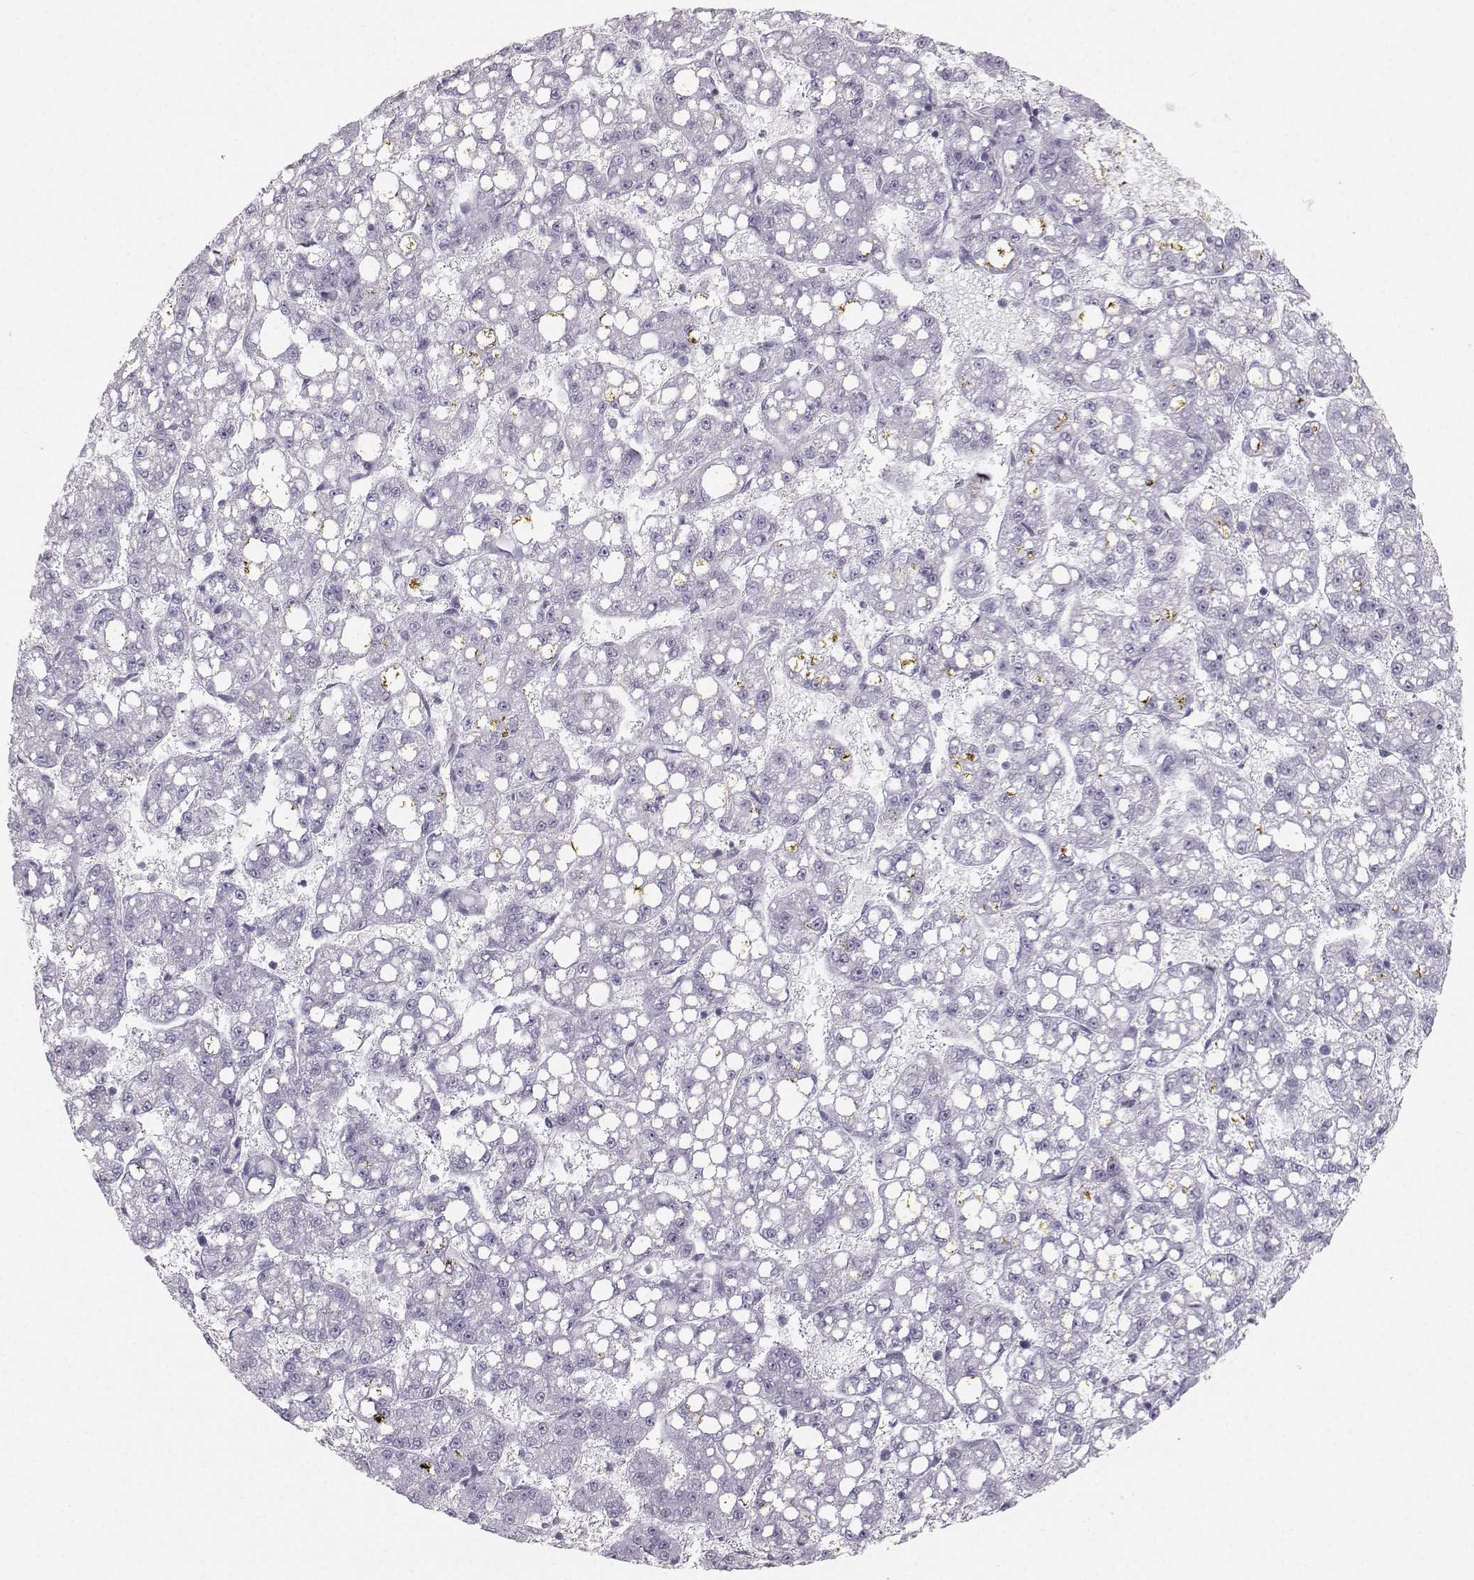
{"staining": {"intensity": "negative", "quantity": "none", "location": "none"}, "tissue": "liver cancer", "cell_type": "Tumor cells", "image_type": "cancer", "snomed": [{"axis": "morphology", "description": "Carcinoma, Hepatocellular, NOS"}, {"axis": "topography", "description": "Liver"}], "caption": "Tumor cells are negative for protein expression in human liver hepatocellular carcinoma.", "gene": "CASR", "patient": {"sex": "female", "age": 65}}